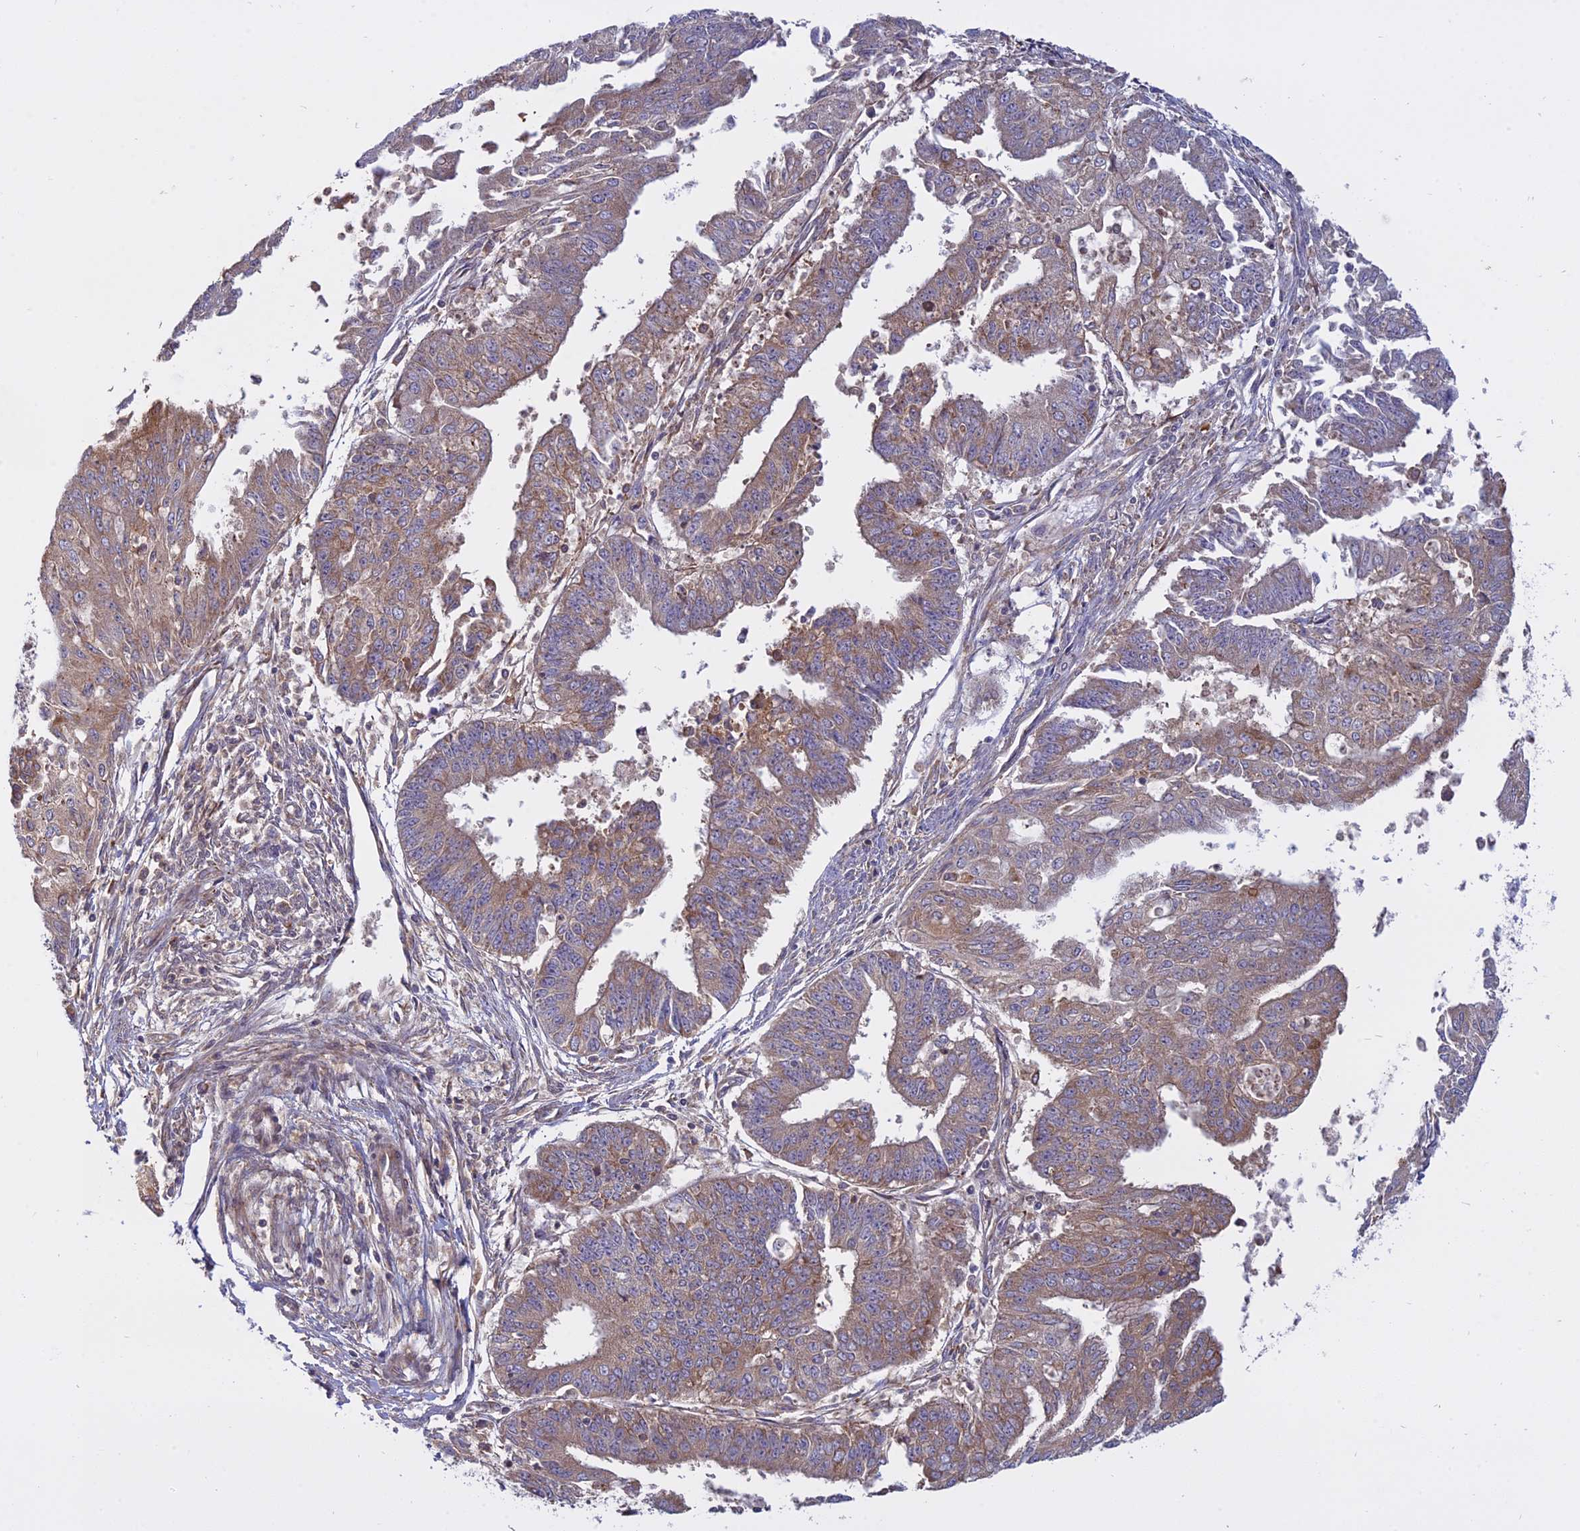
{"staining": {"intensity": "weak", "quantity": "25%-75%", "location": "cytoplasmic/membranous"}, "tissue": "endometrial cancer", "cell_type": "Tumor cells", "image_type": "cancer", "snomed": [{"axis": "morphology", "description": "Adenocarcinoma, NOS"}, {"axis": "topography", "description": "Endometrium"}], "caption": "Immunohistochemical staining of endometrial adenocarcinoma reveals weak cytoplasmic/membranous protein staining in approximately 25%-75% of tumor cells. Using DAB (brown) and hematoxylin (blue) stains, captured at high magnification using brightfield microscopy.", "gene": "TMEM208", "patient": {"sex": "female", "age": 73}}